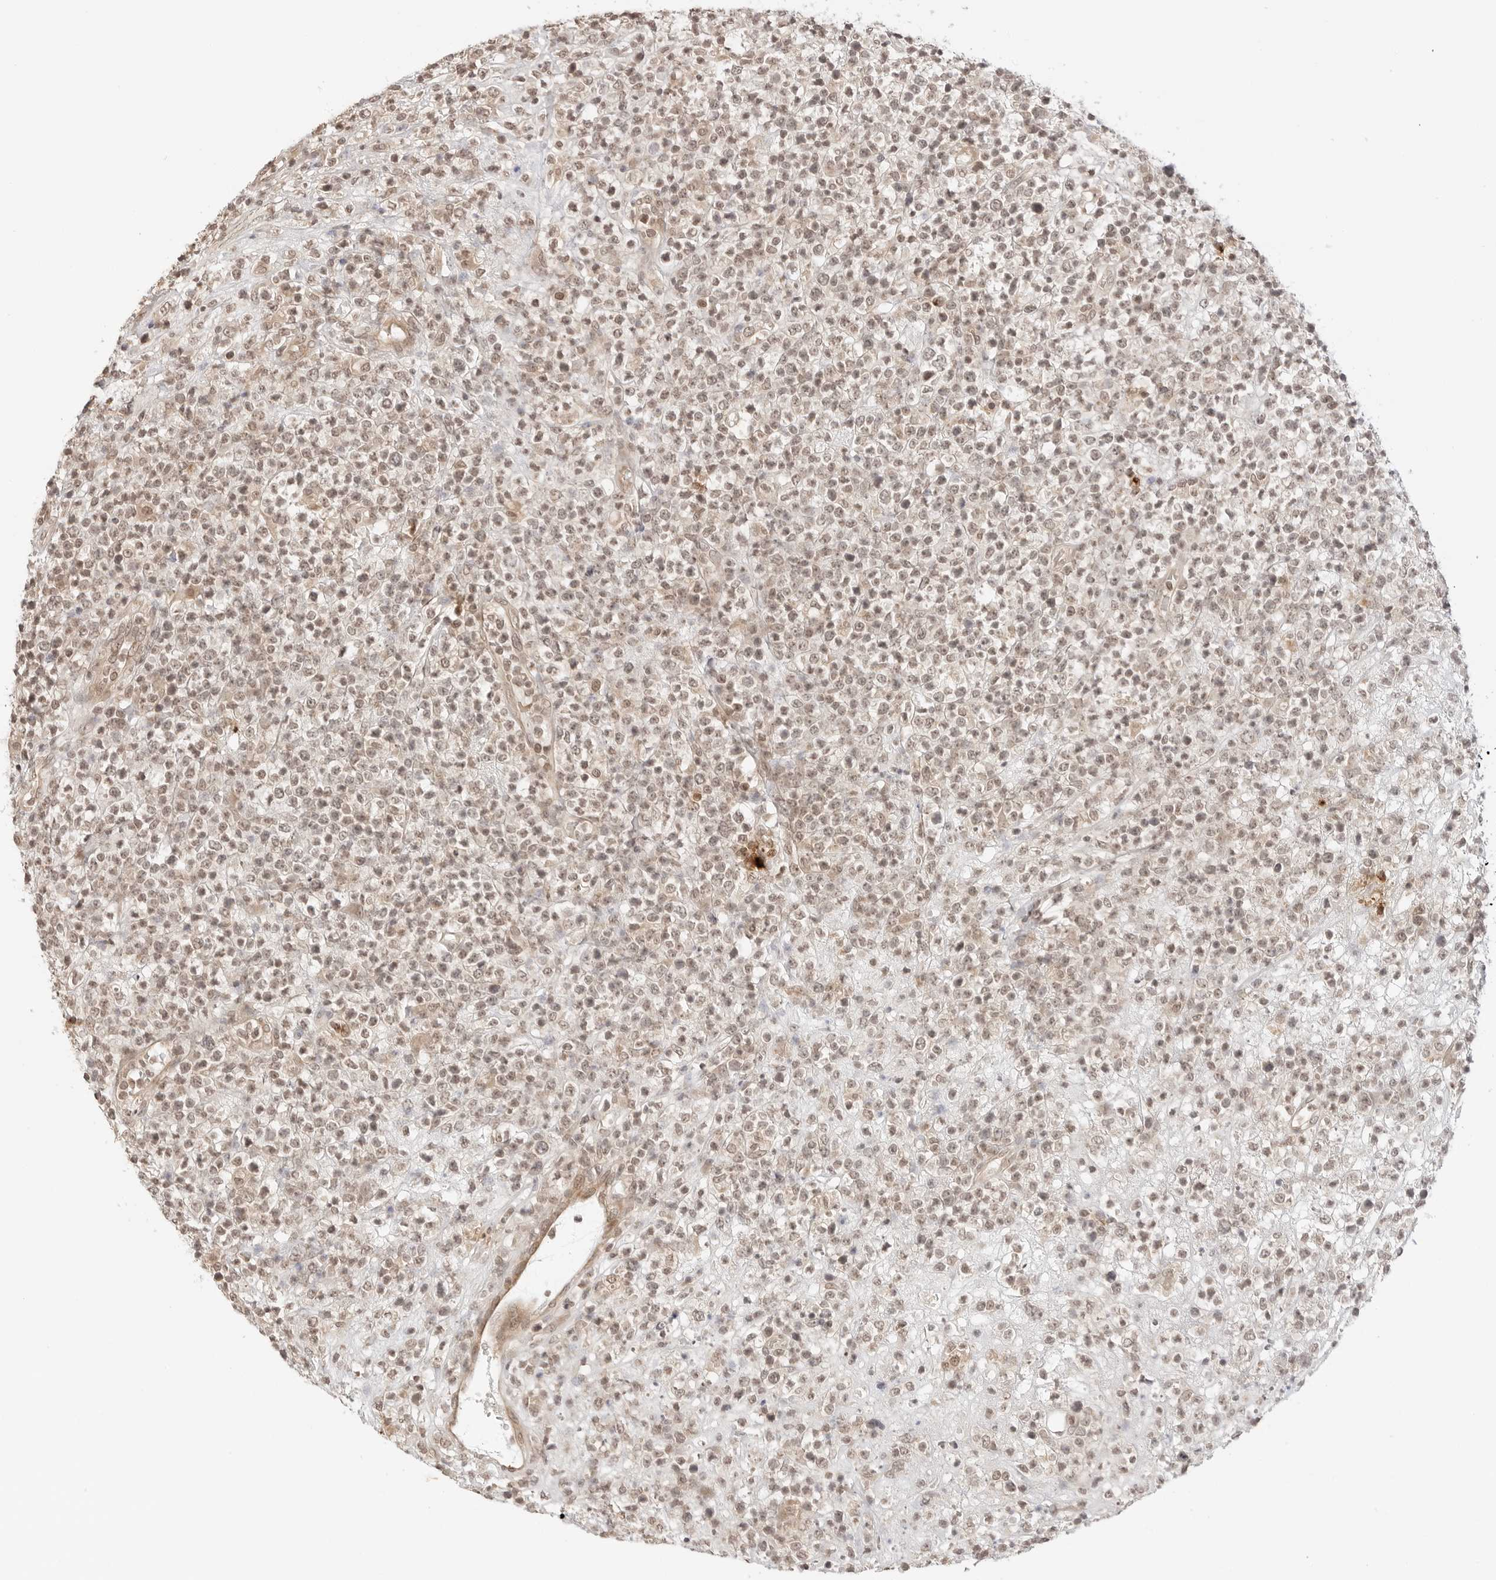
{"staining": {"intensity": "weak", "quantity": ">75%", "location": "cytoplasmic/membranous,nuclear"}, "tissue": "lymphoma", "cell_type": "Tumor cells", "image_type": "cancer", "snomed": [{"axis": "morphology", "description": "Malignant lymphoma, non-Hodgkin's type, High grade"}, {"axis": "topography", "description": "Colon"}], "caption": "Human high-grade malignant lymphoma, non-Hodgkin's type stained with a brown dye exhibits weak cytoplasmic/membranous and nuclear positive positivity in approximately >75% of tumor cells.", "gene": "GPR34", "patient": {"sex": "female", "age": 53}}